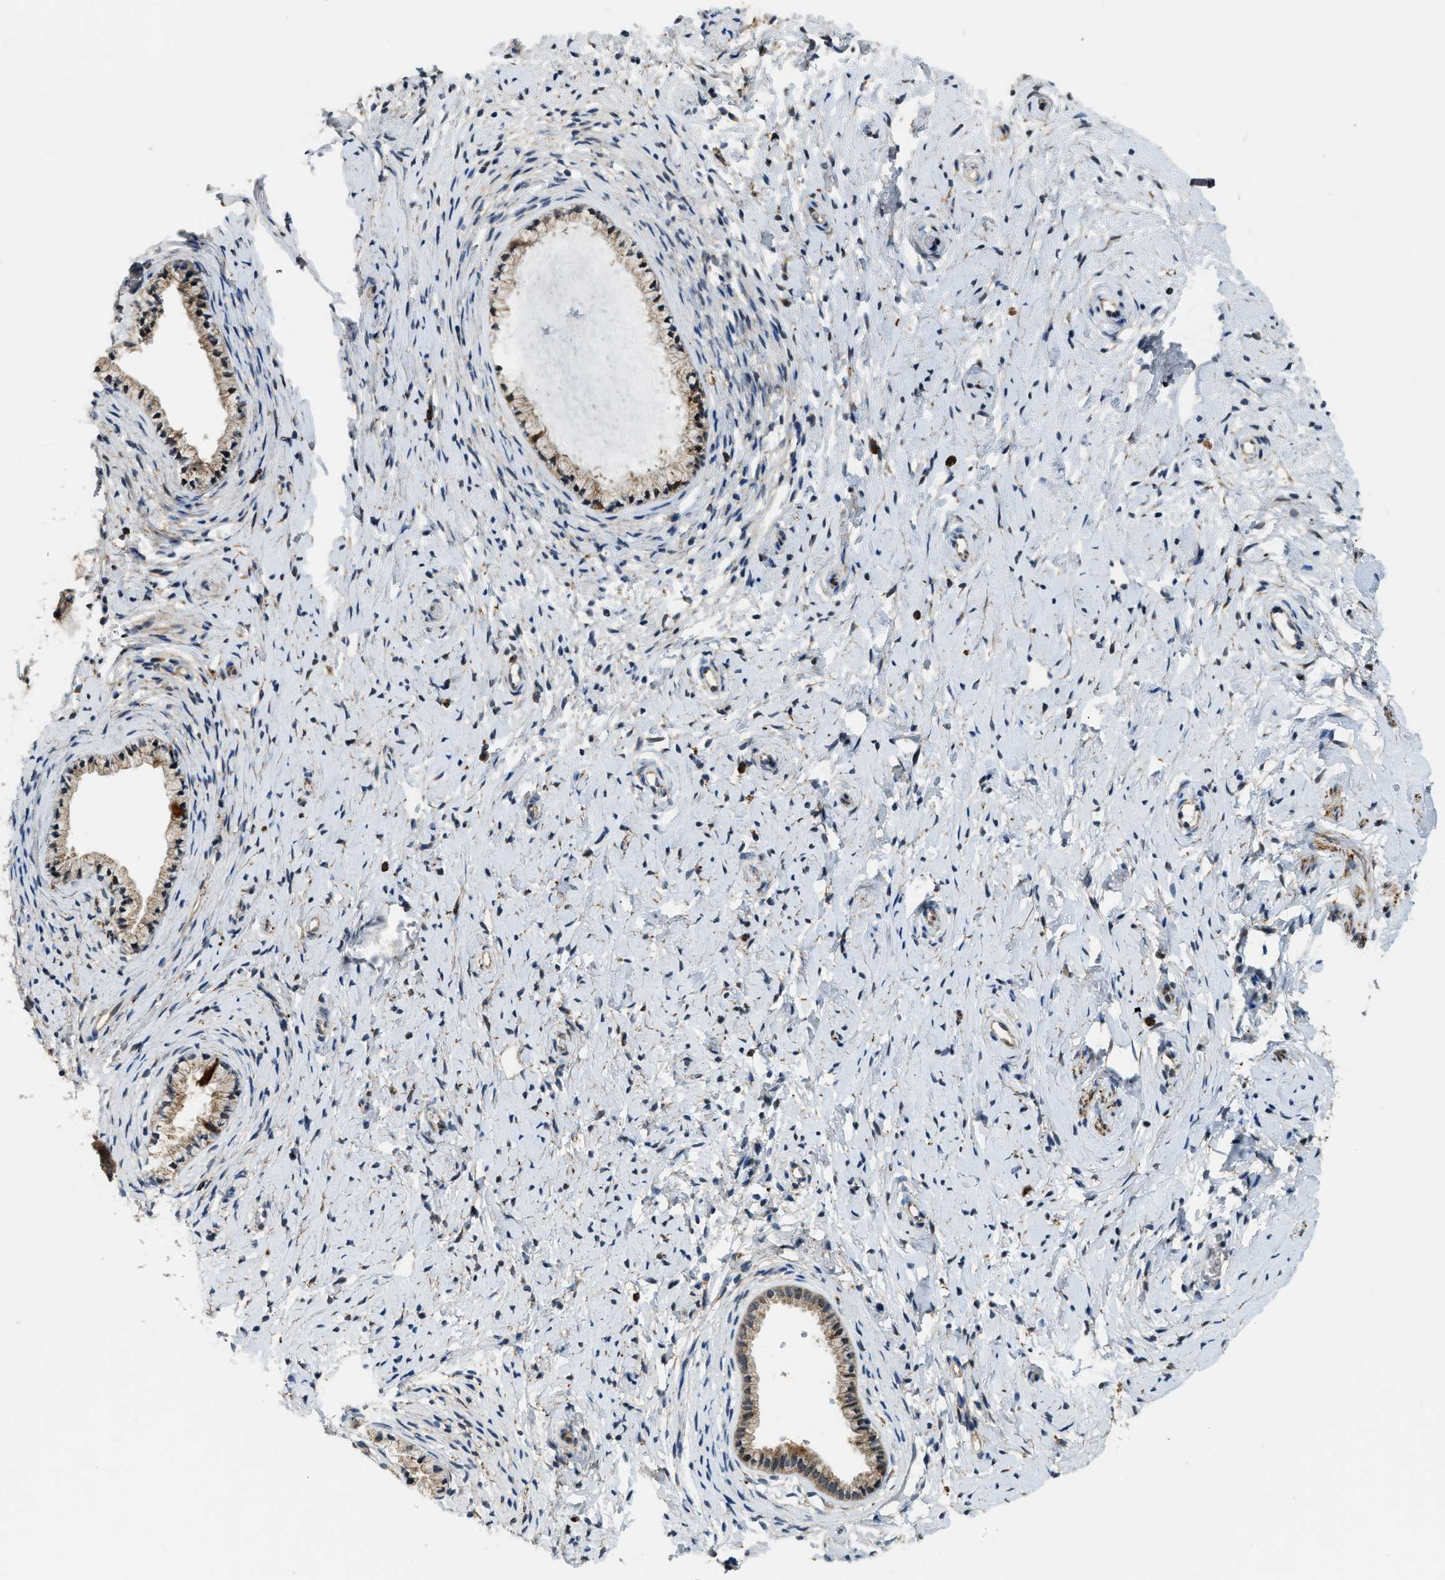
{"staining": {"intensity": "moderate", "quantity": ">75%", "location": "cytoplasmic/membranous"}, "tissue": "cervix", "cell_type": "Glandular cells", "image_type": "normal", "snomed": [{"axis": "morphology", "description": "Normal tissue, NOS"}, {"axis": "topography", "description": "Cervix"}], "caption": "This photomicrograph reveals normal cervix stained with immunohistochemistry to label a protein in brown. The cytoplasmic/membranous of glandular cells show moderate positivity for the protein. Nuclei are counter-stained blue.", "gene": "STARD3NL", "patient": {"sex": "female", "age": 72}}